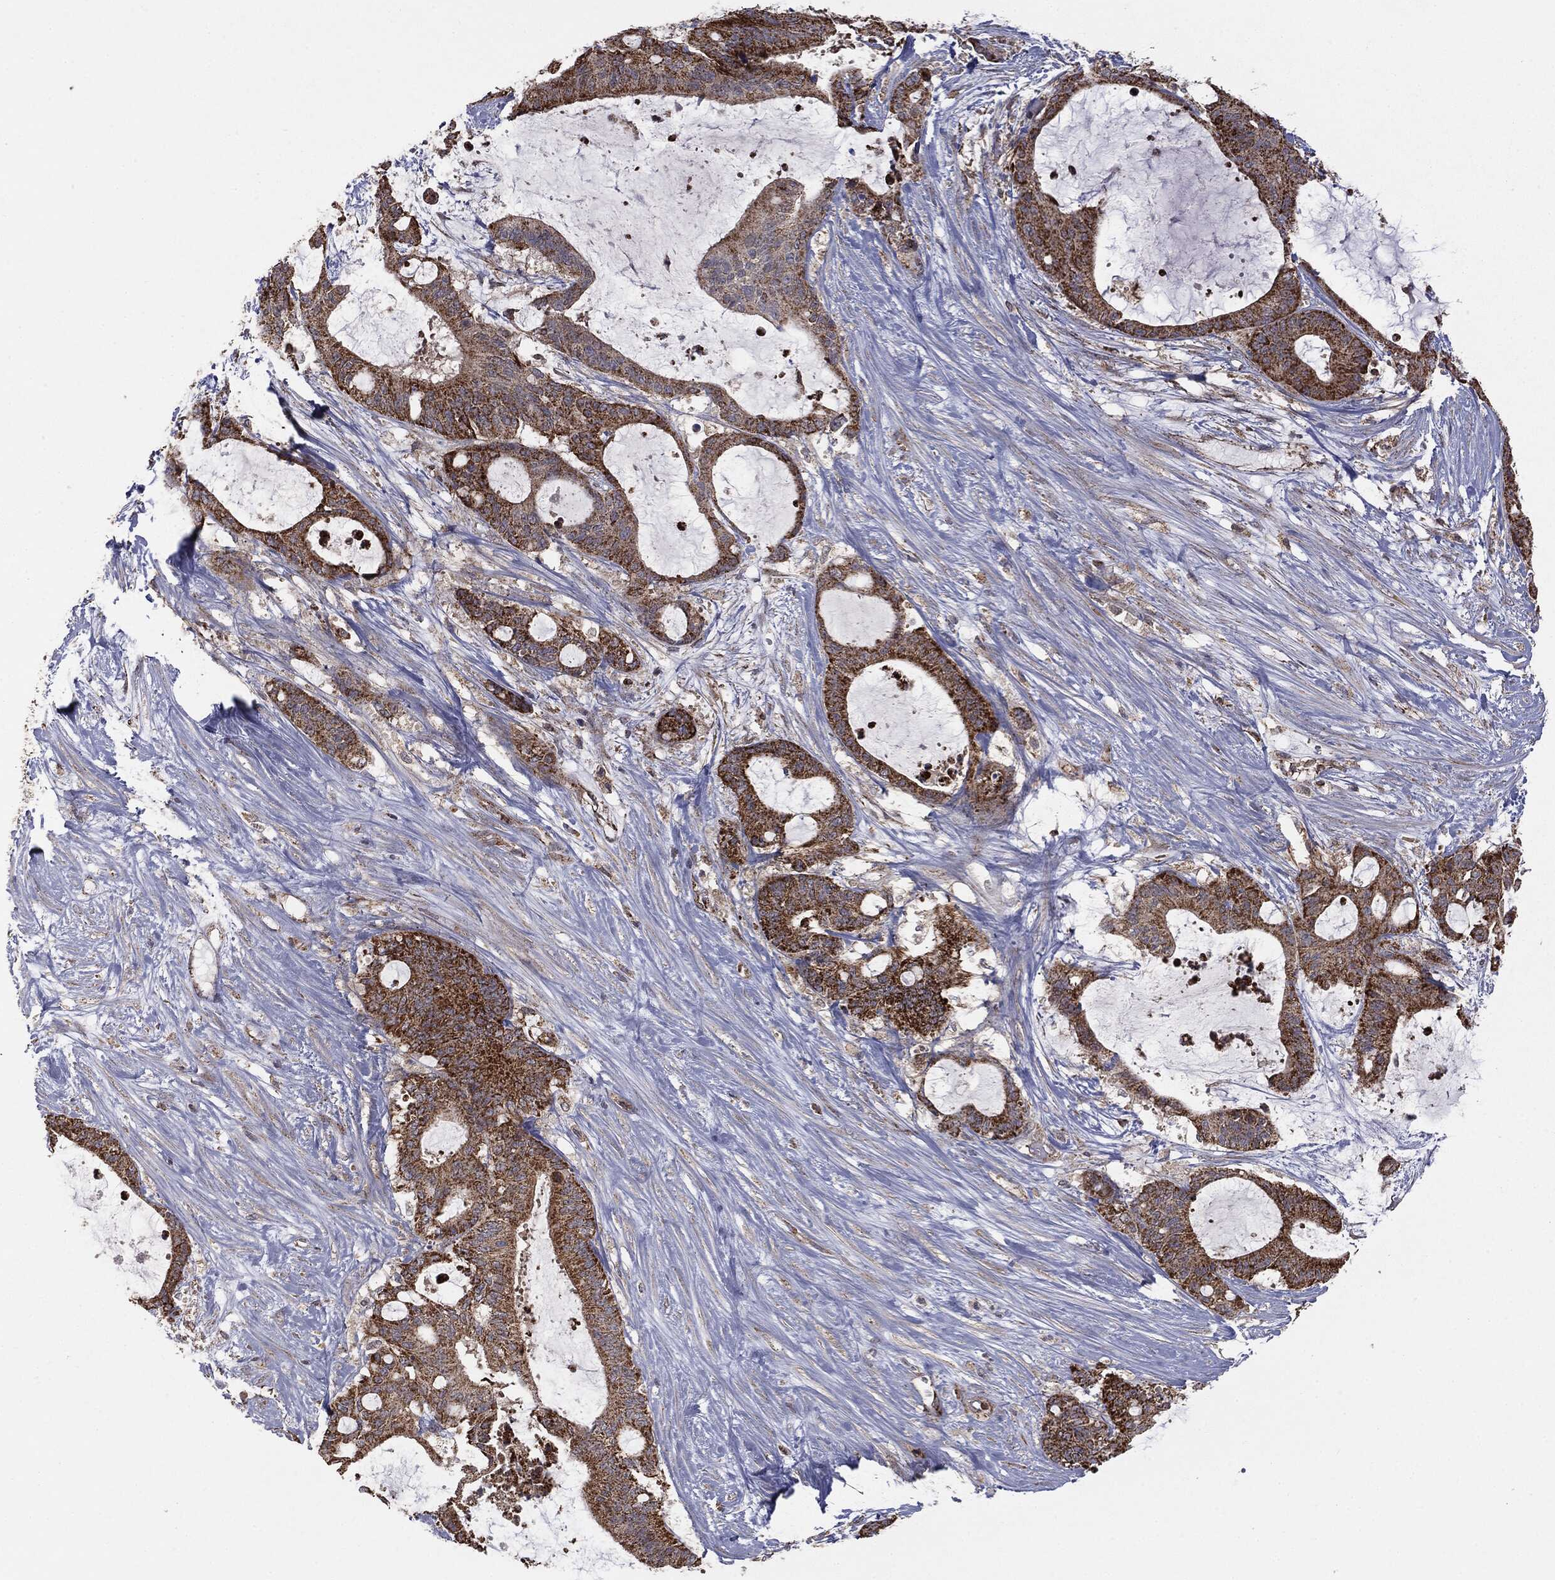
{"staining": {"intensity": "strong", "quantity": ">75%", "location": "cytoplasmic/membranous"}, "tissue": "liver cancer", "cell_type": "Tumor cells", "image_type": "cancer", "snomed": [{"axis": "morphology", "description": "Normal tissue, NOS"}, {"axis": "morphology", "description": "Cholangiocarcinoma"}, {"axis": "topography", "description": "Liver"}, {"axis": "topography", "description": "Peripheral nerve tissue"}], "caption": "This micrograph exhibits liver cancer stained with immunohistochemistry to label a protein in brown. The cytoplasmic/membranous of tumor cells show strong positivity for the protein. Nuclei are counter-stained blue.", "gene": "MTOR", "patient": {"sex": "female", "age": 73}}